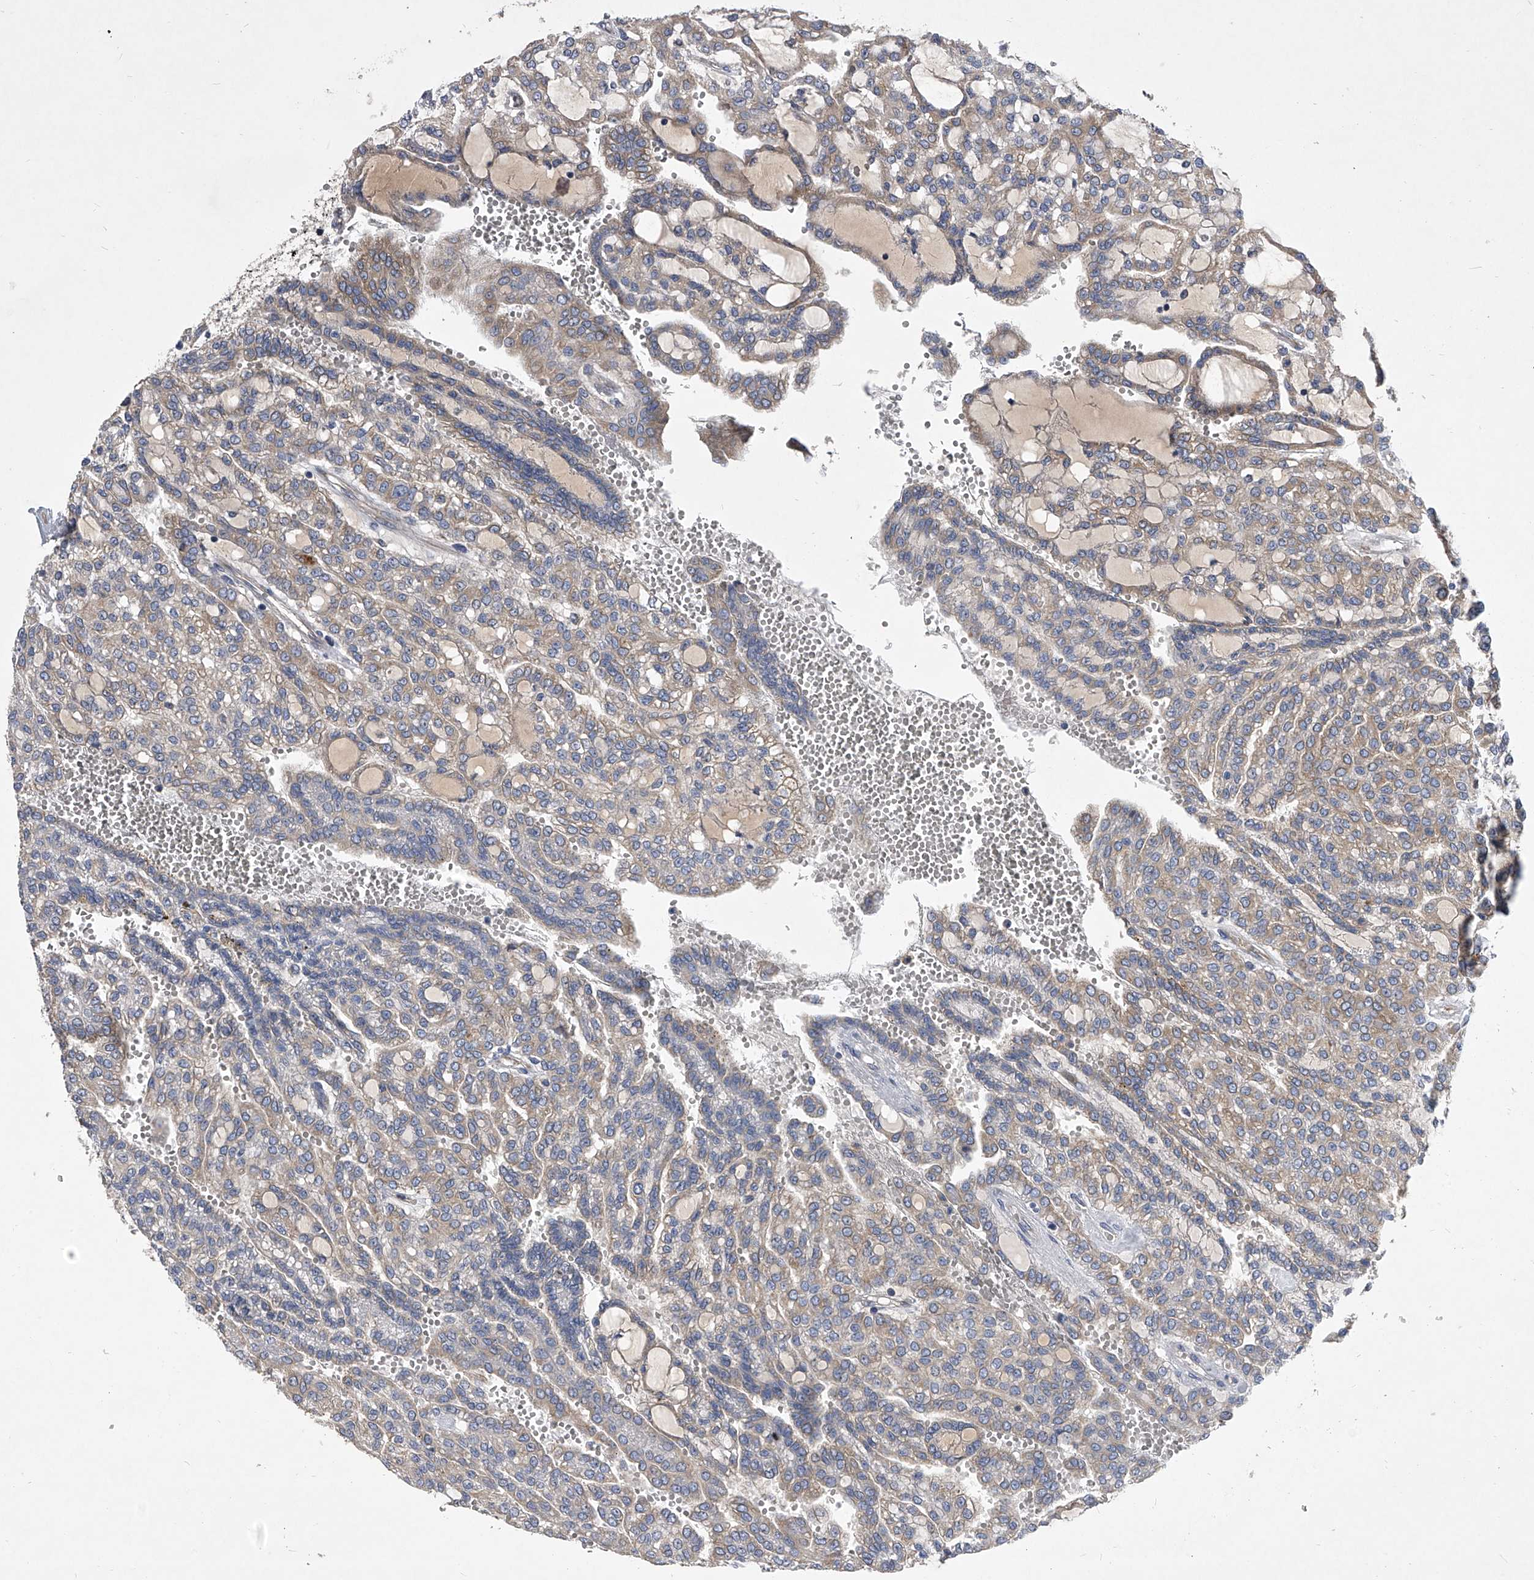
{"staining": {"intensity": "weak", "quantity": "25%-75%", "location": "cytoplasmic/membranous"}, "tissue": "renal cancer", "cell_type": "Tumor cells", "image_type": "cancer", "snomed": [{"axis": "morphology", "description": "Adenocarcinoma, NOS"}, {"axis": "topography", "description": "Kidney"}], "caption": "Approximately 25%-75% of tumor cells in human renal adenocarcinoma demonstrate weak cytoplasmic/membranous protein expression as visualized by brown immunohistochemical staining.", "gene": "CCR4", "patient": {"sex": "male", "age": 63}}